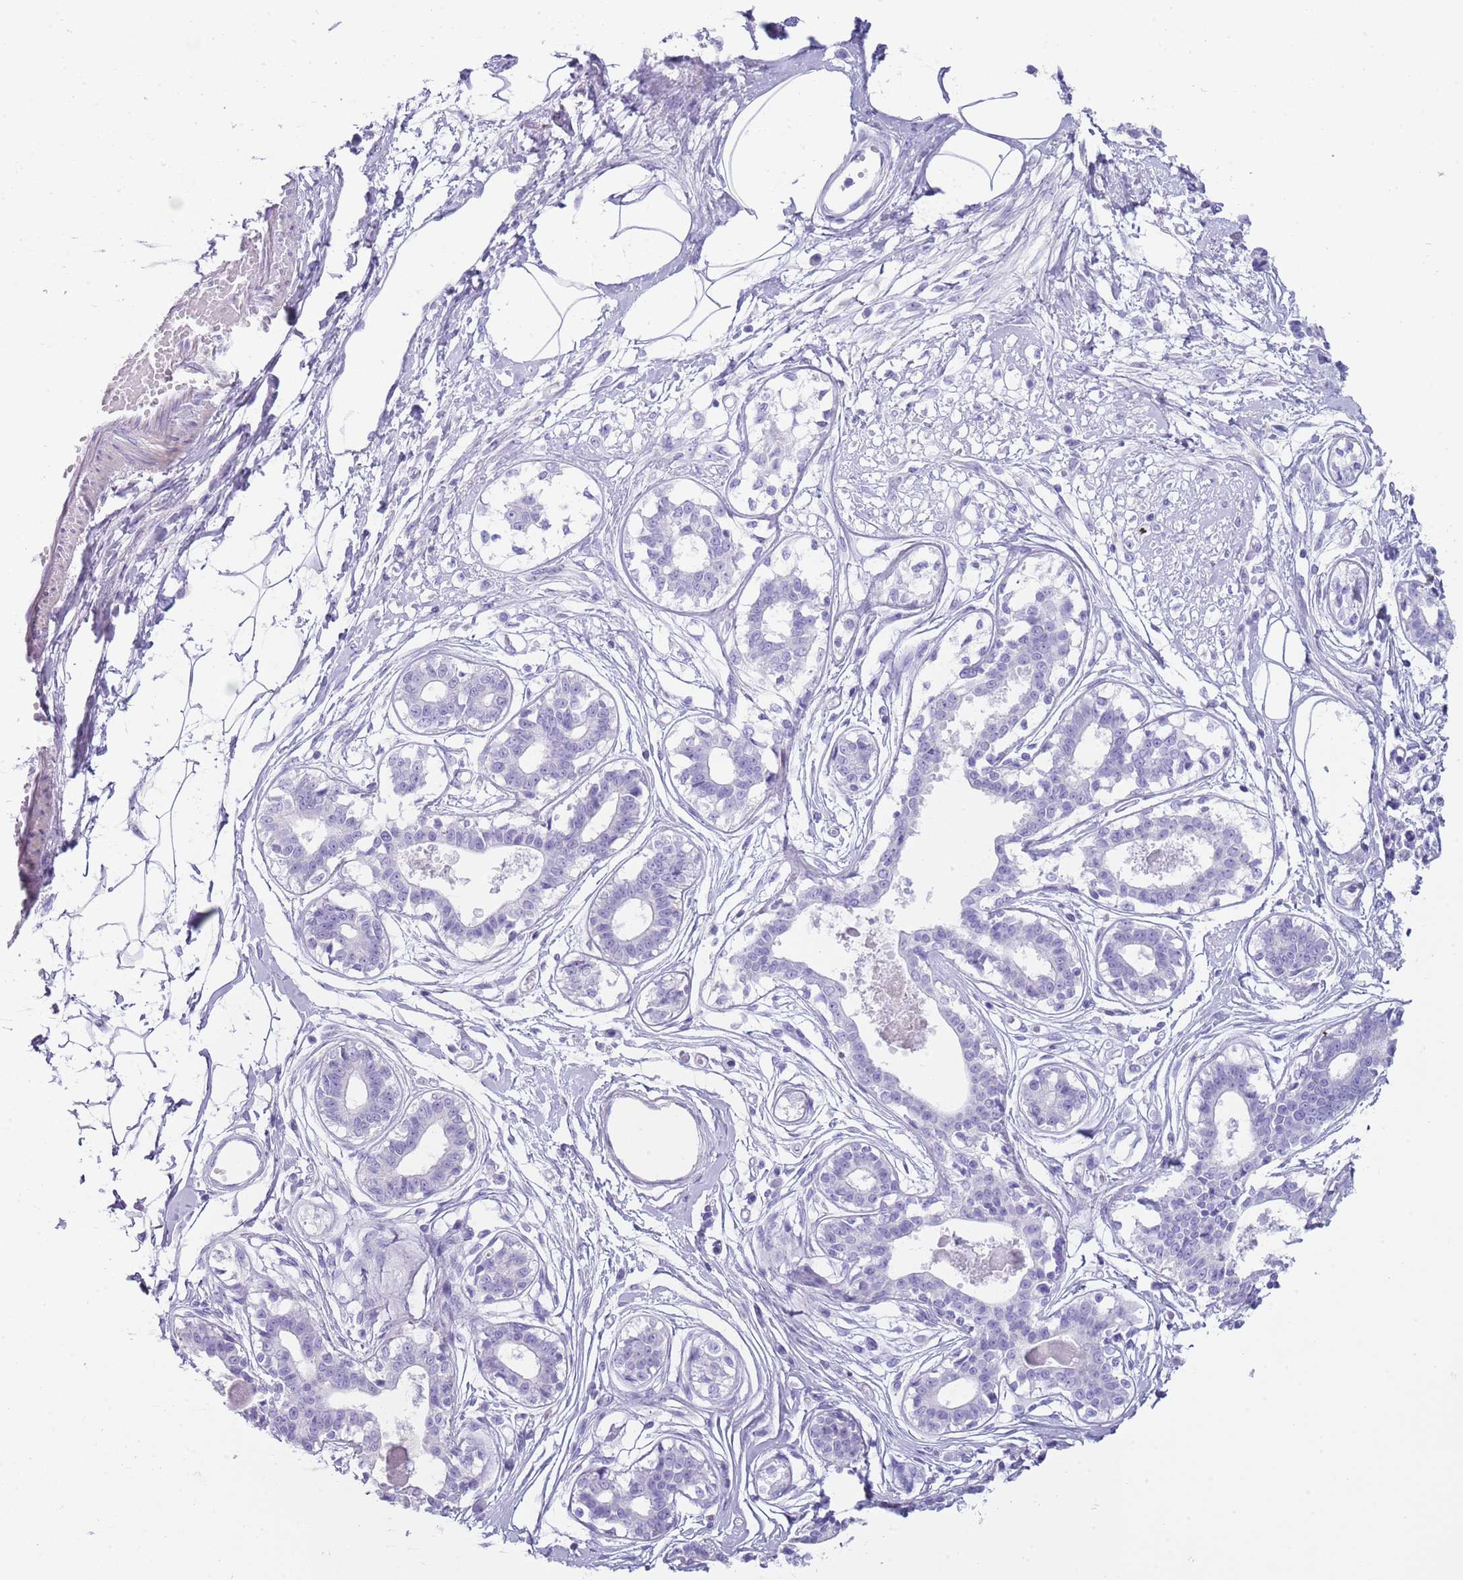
{"staining": {"intensity": "negative", "quantity": "none", "location": "none"}, "tissue": "breast", "cell_type": "Adipocytes", "image_type": "normal", "snomed": [{"axis": "morphology", "description": "Normal tissue, NOS"}, {"axis": "topography", "description": "Breast"}], "caption": "Adipocytes show no significant staining in normal breast. (DAB (3,3'-diaminobenzidine) immunohistochemistry, high magnification).", "gene": "ENSG00000271254", "patient": {"sex": "female", "age": 45}}